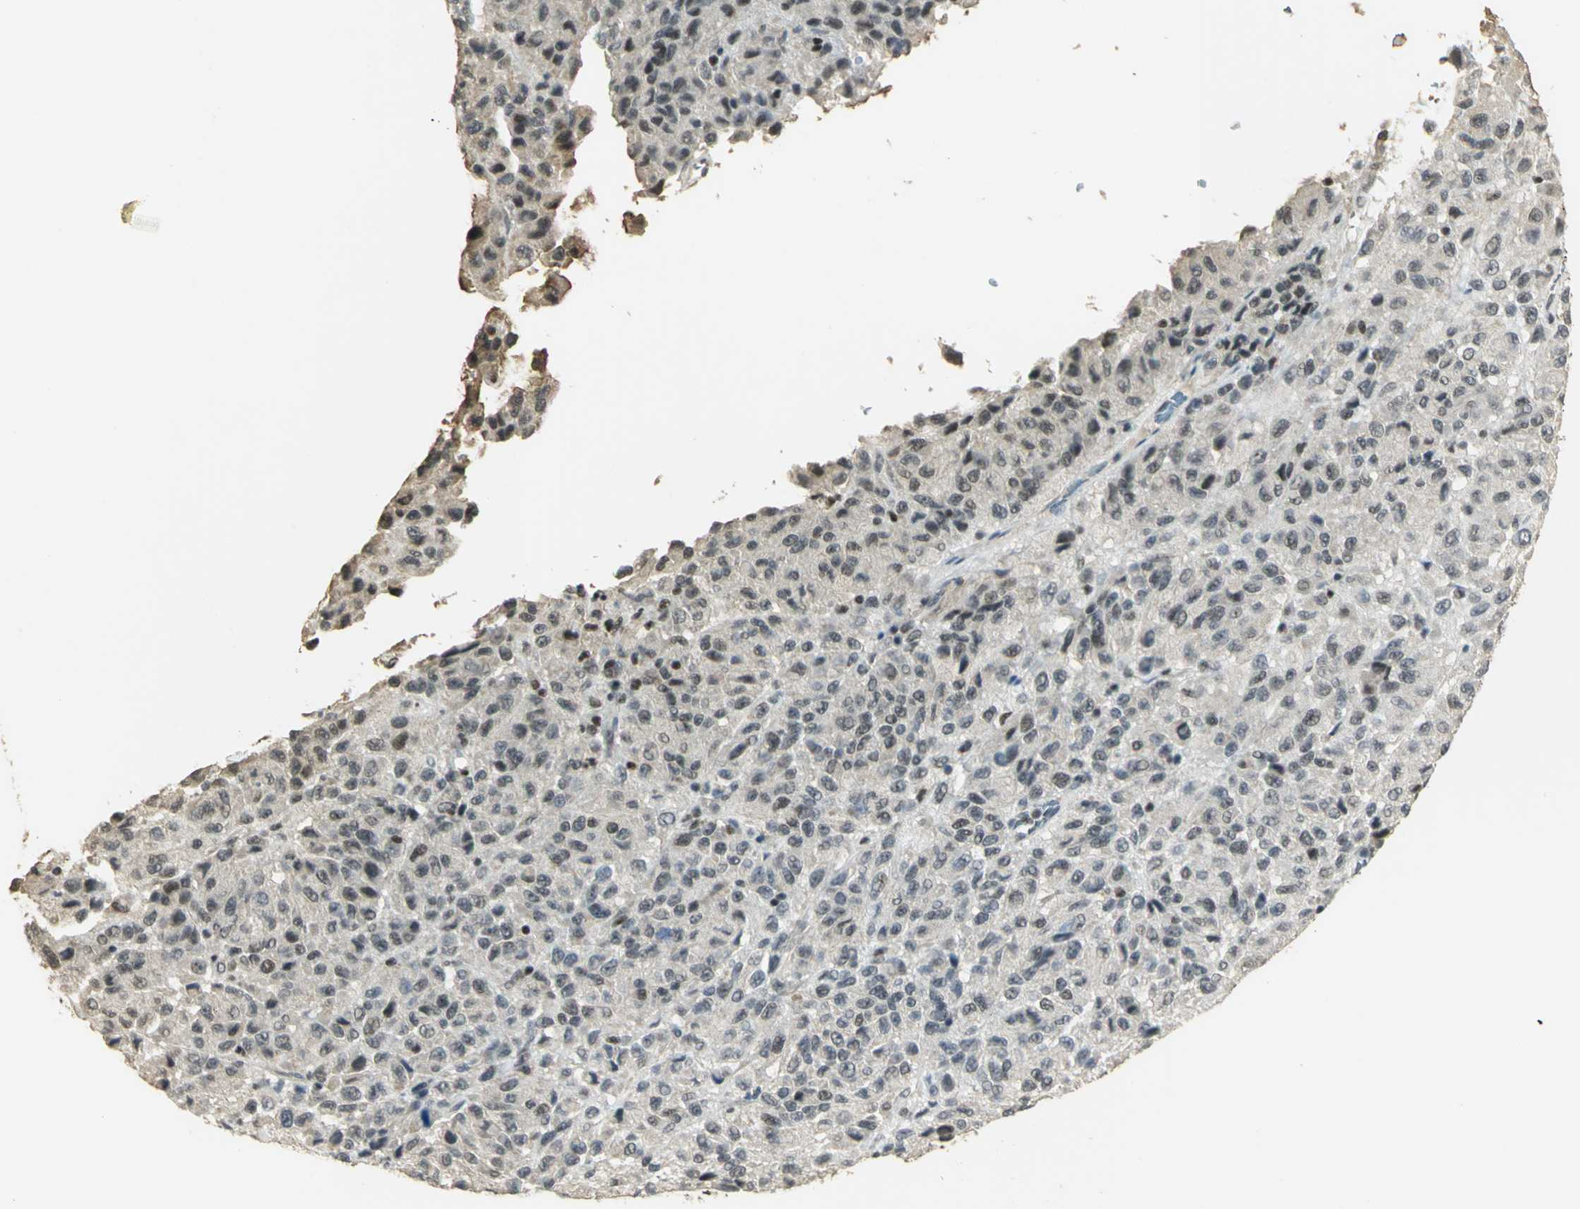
{"staining": {"intensity": "weak", "quantity": "<25%", "location": "nuclear"}, "tissue": "melanoma", "cell_type": "Tumor cells", "image_type": "cancer", "snomed": [{"axis": "morphology", "description": "Malignant melanoma, Metastatic site"}, {"axis": "topography", "description": "Lung"}], "caption": "An immunohistochemistry image of malignant melanoma (metastatic site) is shown. There is no staining in tumor cells of malignant melanoma (metastatic site).", "gene": "ELF1", "patient": {"sex": "male", "age": 64}}